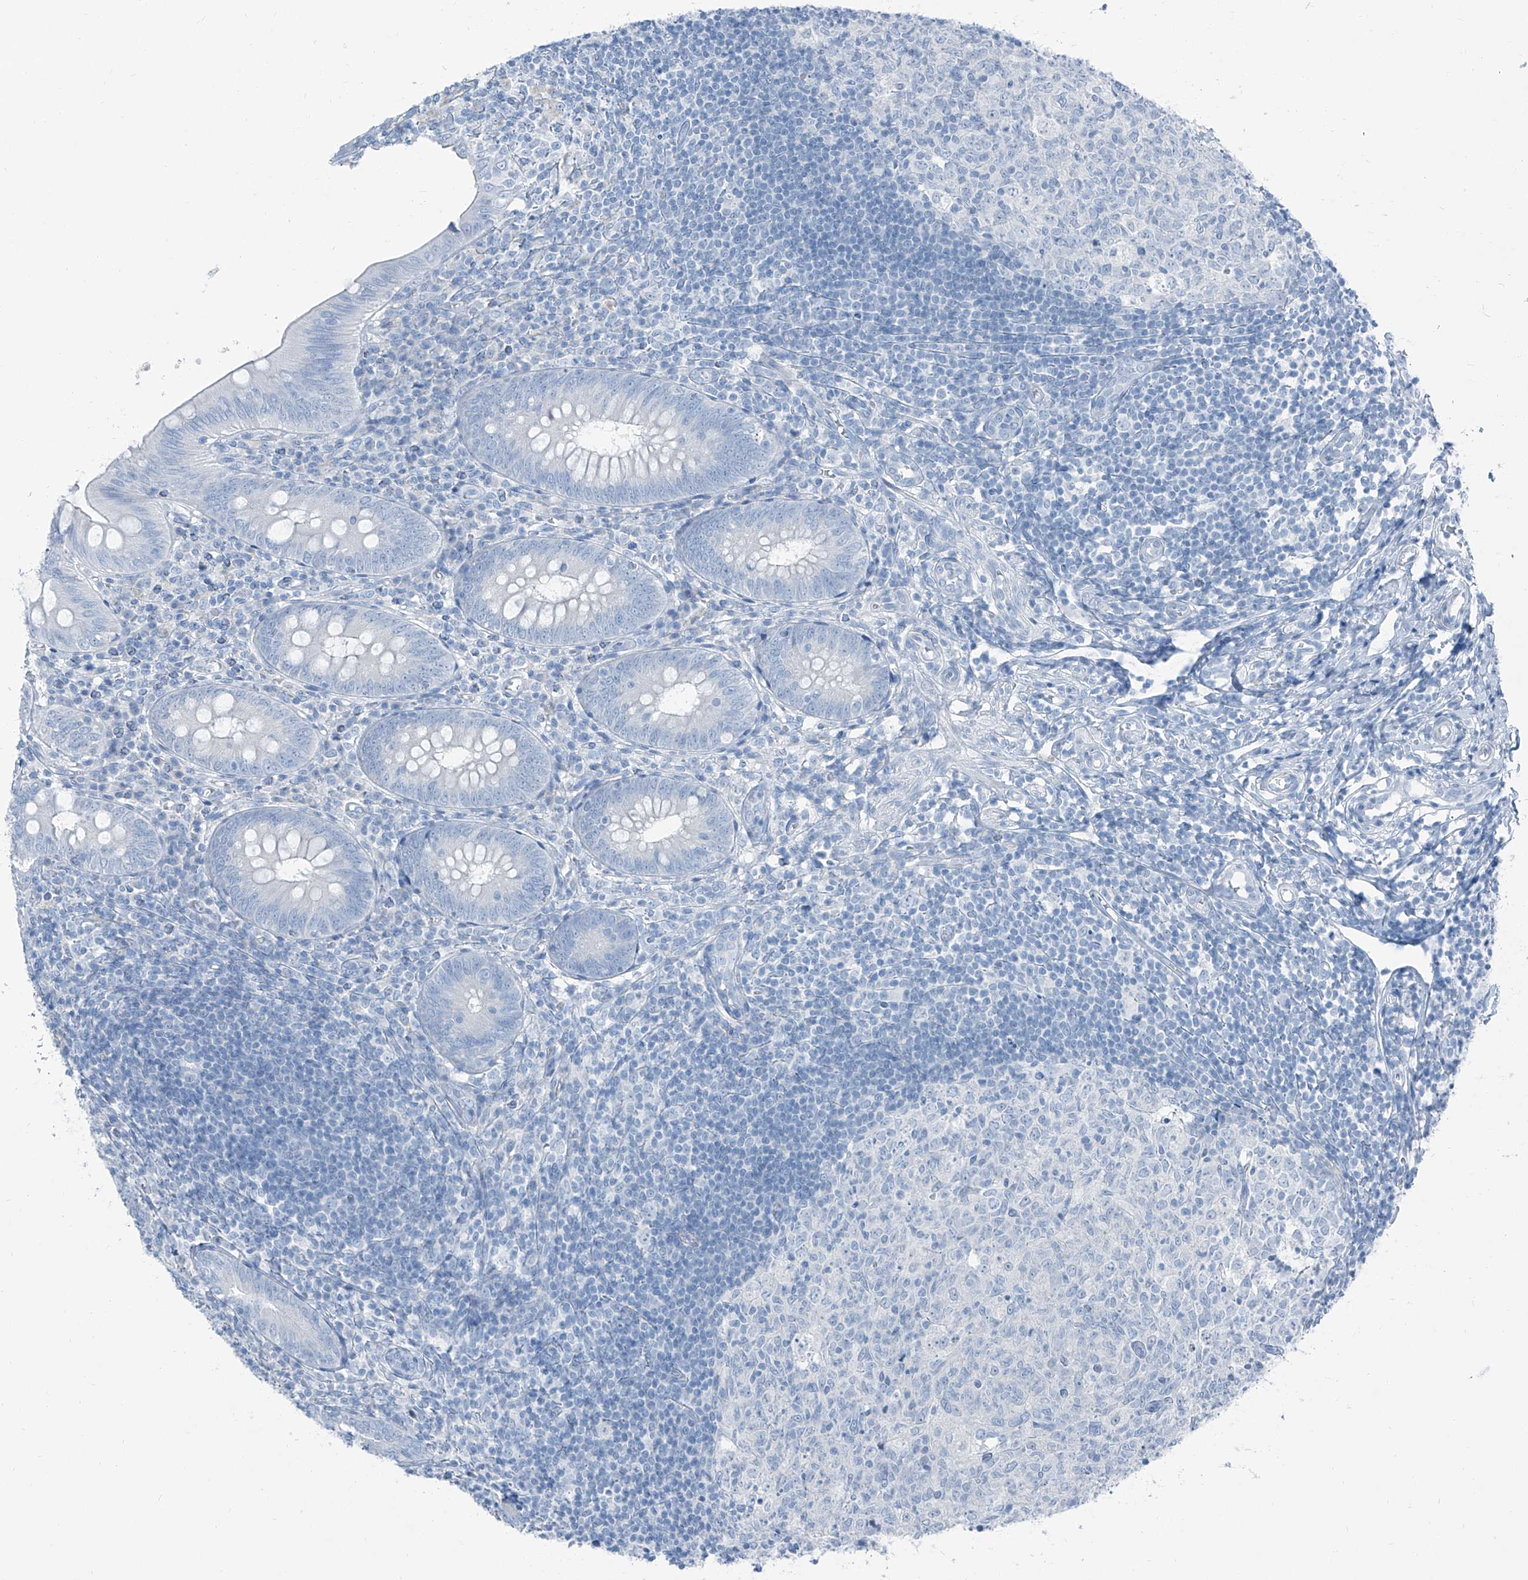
{"staining": {"intensity": "negative", "quantity": "none", "location": "none"}, "tissue": "appendix", "cell_type": "Glandular cells", "image_type": "normal", "snomed": [{"axis": "morphology", "description": "Normal tissue, NOS"}, {"axis": "topography", "description": "Appendix"}], "caption": "Unremarkable appendix was stained to show a protein in brown. There is no significant expression in glandular cells. (Stains: DAB IHC with hematoxylin counter stain, Microscopy: brightfield microscopy at high magnification).", "gene": "RGN", "patient": {"sex": "male", "age": 14}}